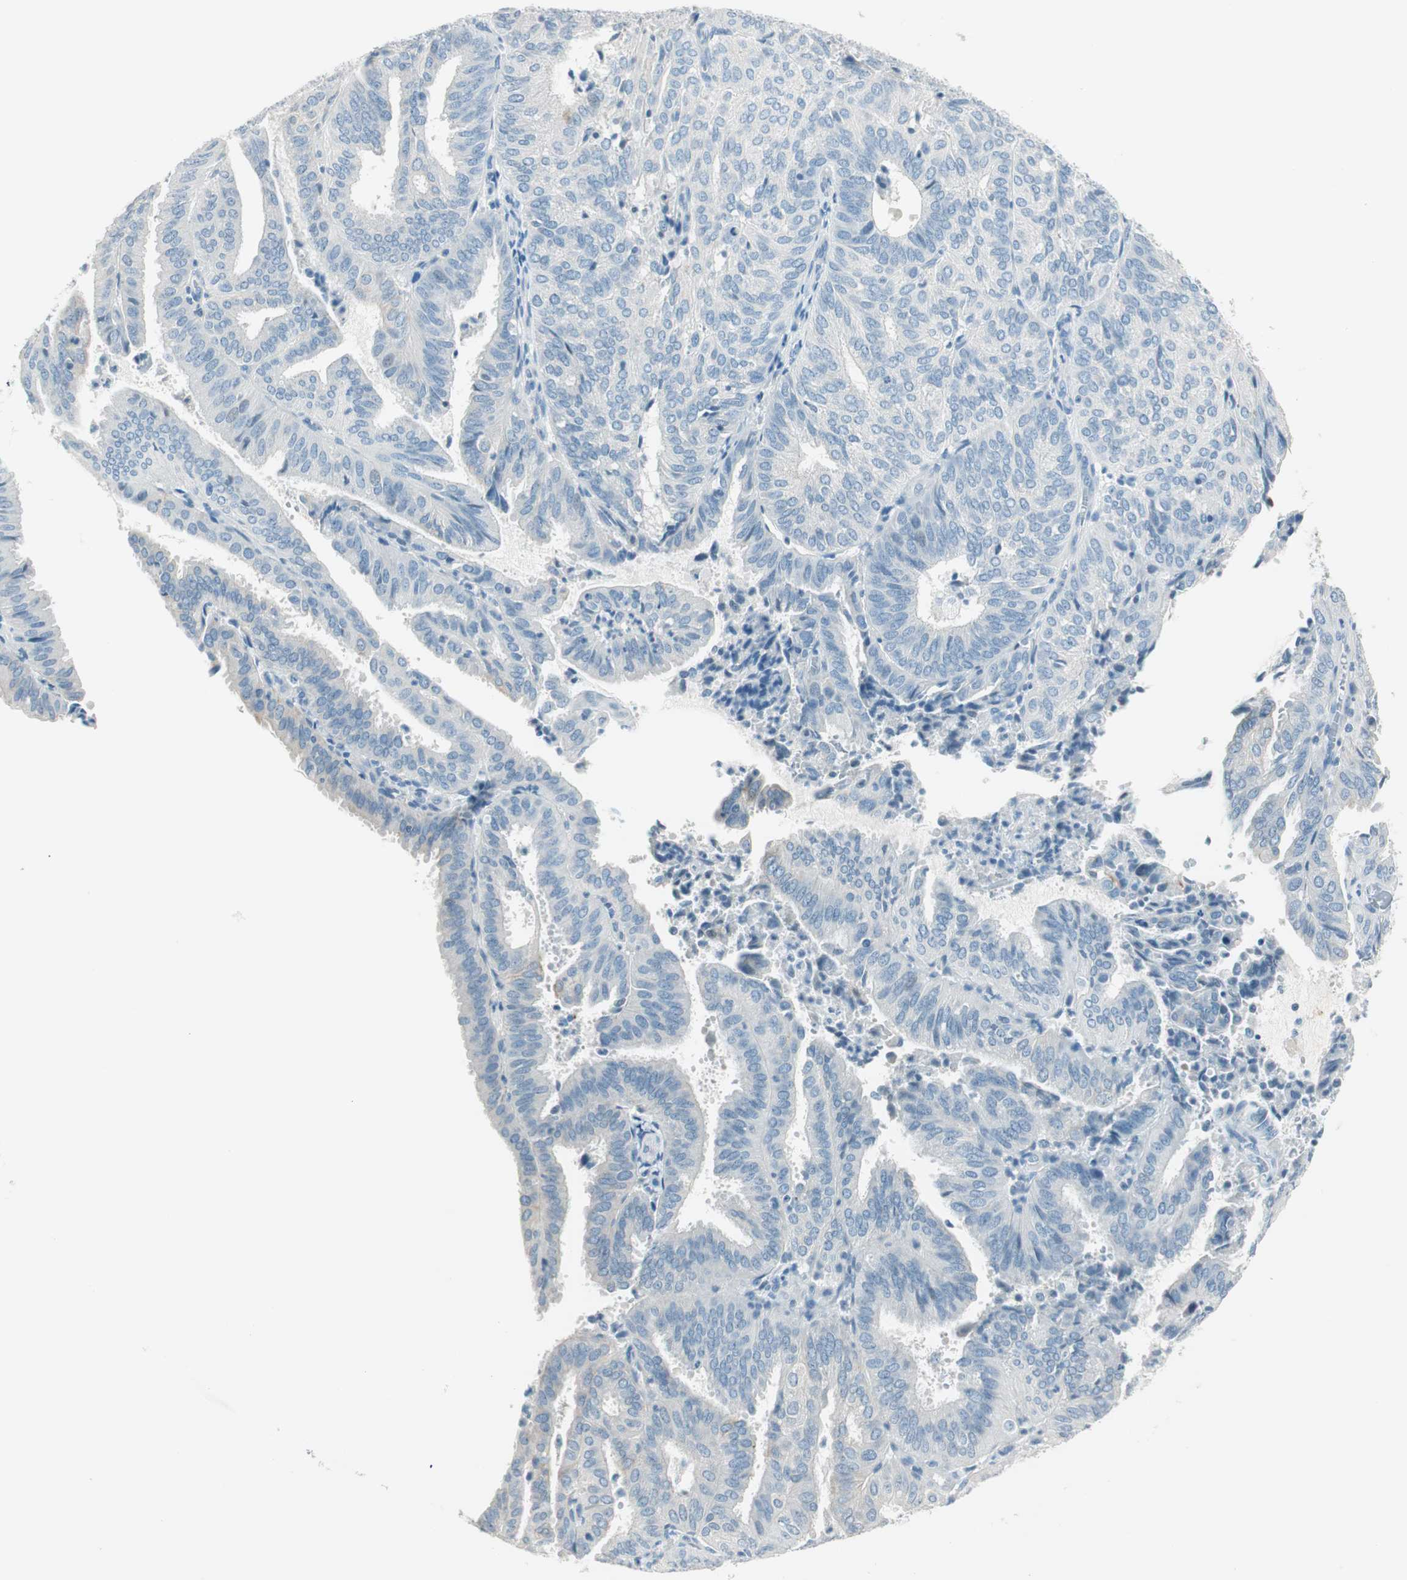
{"staining": {"intensity": "negative", "quantity": "none", "location": "none"}, "tissue": "endometrial cancer", "cell_type": "Tumor cells", "image_type": "cancer", "snomed": [{"axis": "morphology", "description": "Adenocarcinoma, NOS"}, {"axis": "topography", "description": "Uterus"}], "caption": "High power microscopy micrograph of an IHC histopathology image of adenocarcinoma (endometrial), revealing no significant positivity in tumor cells. The staining was performed using DAB (3,3'-diaminobenzidine) to visualize the protein expression in brown, while the nuclei were stained in blue with hematoxylin (Magnification: 20x).", "gene": "GNAO1", "patient": {"sex": "female", "age": 60}}